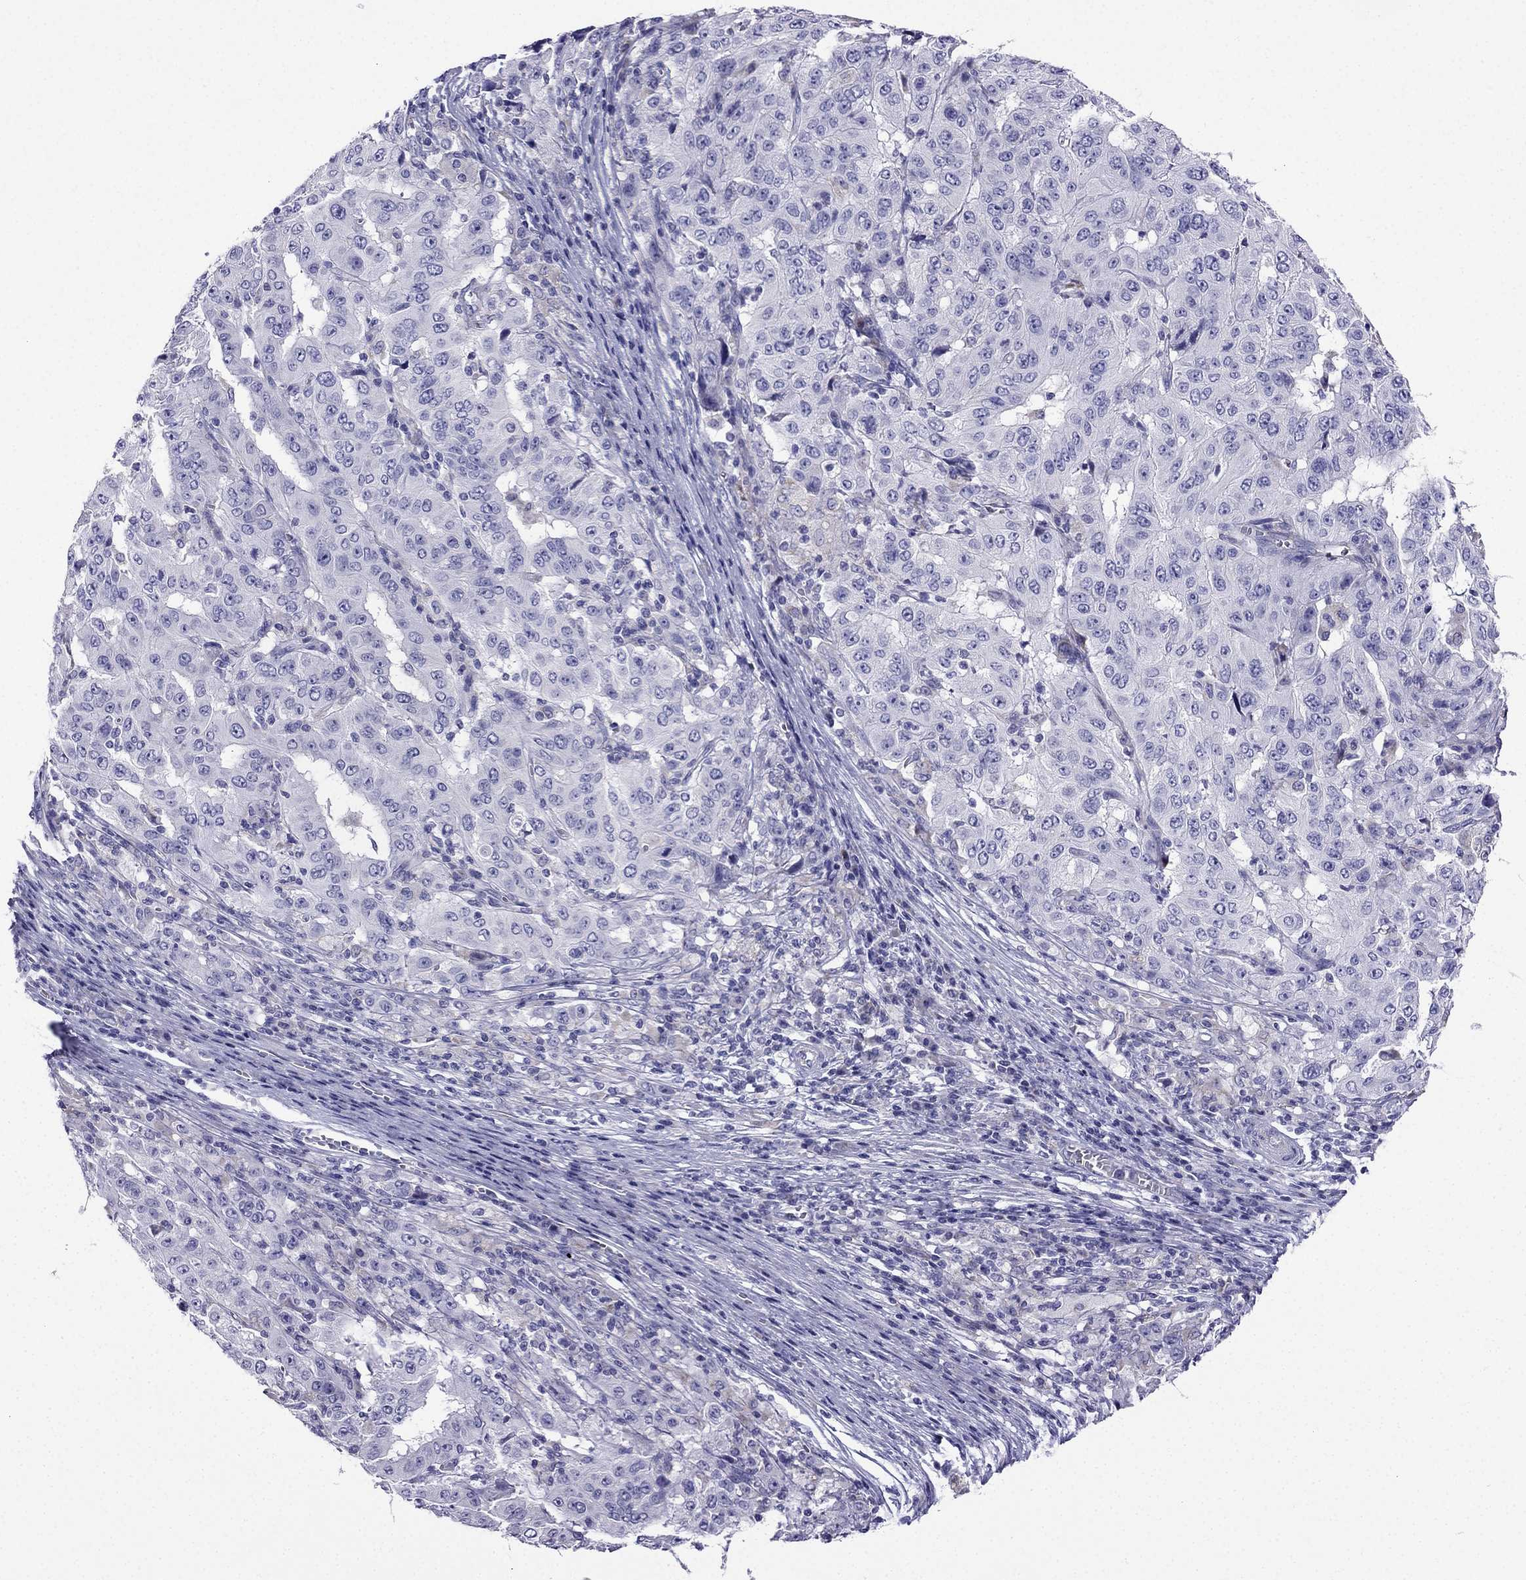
{"staining": {"intensity": "negative", "quantity": "none", "location": "none"}, "tissue": "pancreatic cancer", "cell_type": "Tumor cells", "image_type": "cancer", "snomed": [{"axis": "morphology", "description": "Adenocarcinoma, NOS"}, {"axis": "topography", "description": "Pancreas"}], "caption": "Pancreatic cancer stained for a protein using immunohistochemistry (IHC) reveals no staining tumor cells.", "gene": "KIF5A", "patient": {"sex": "male", "age": 63}}